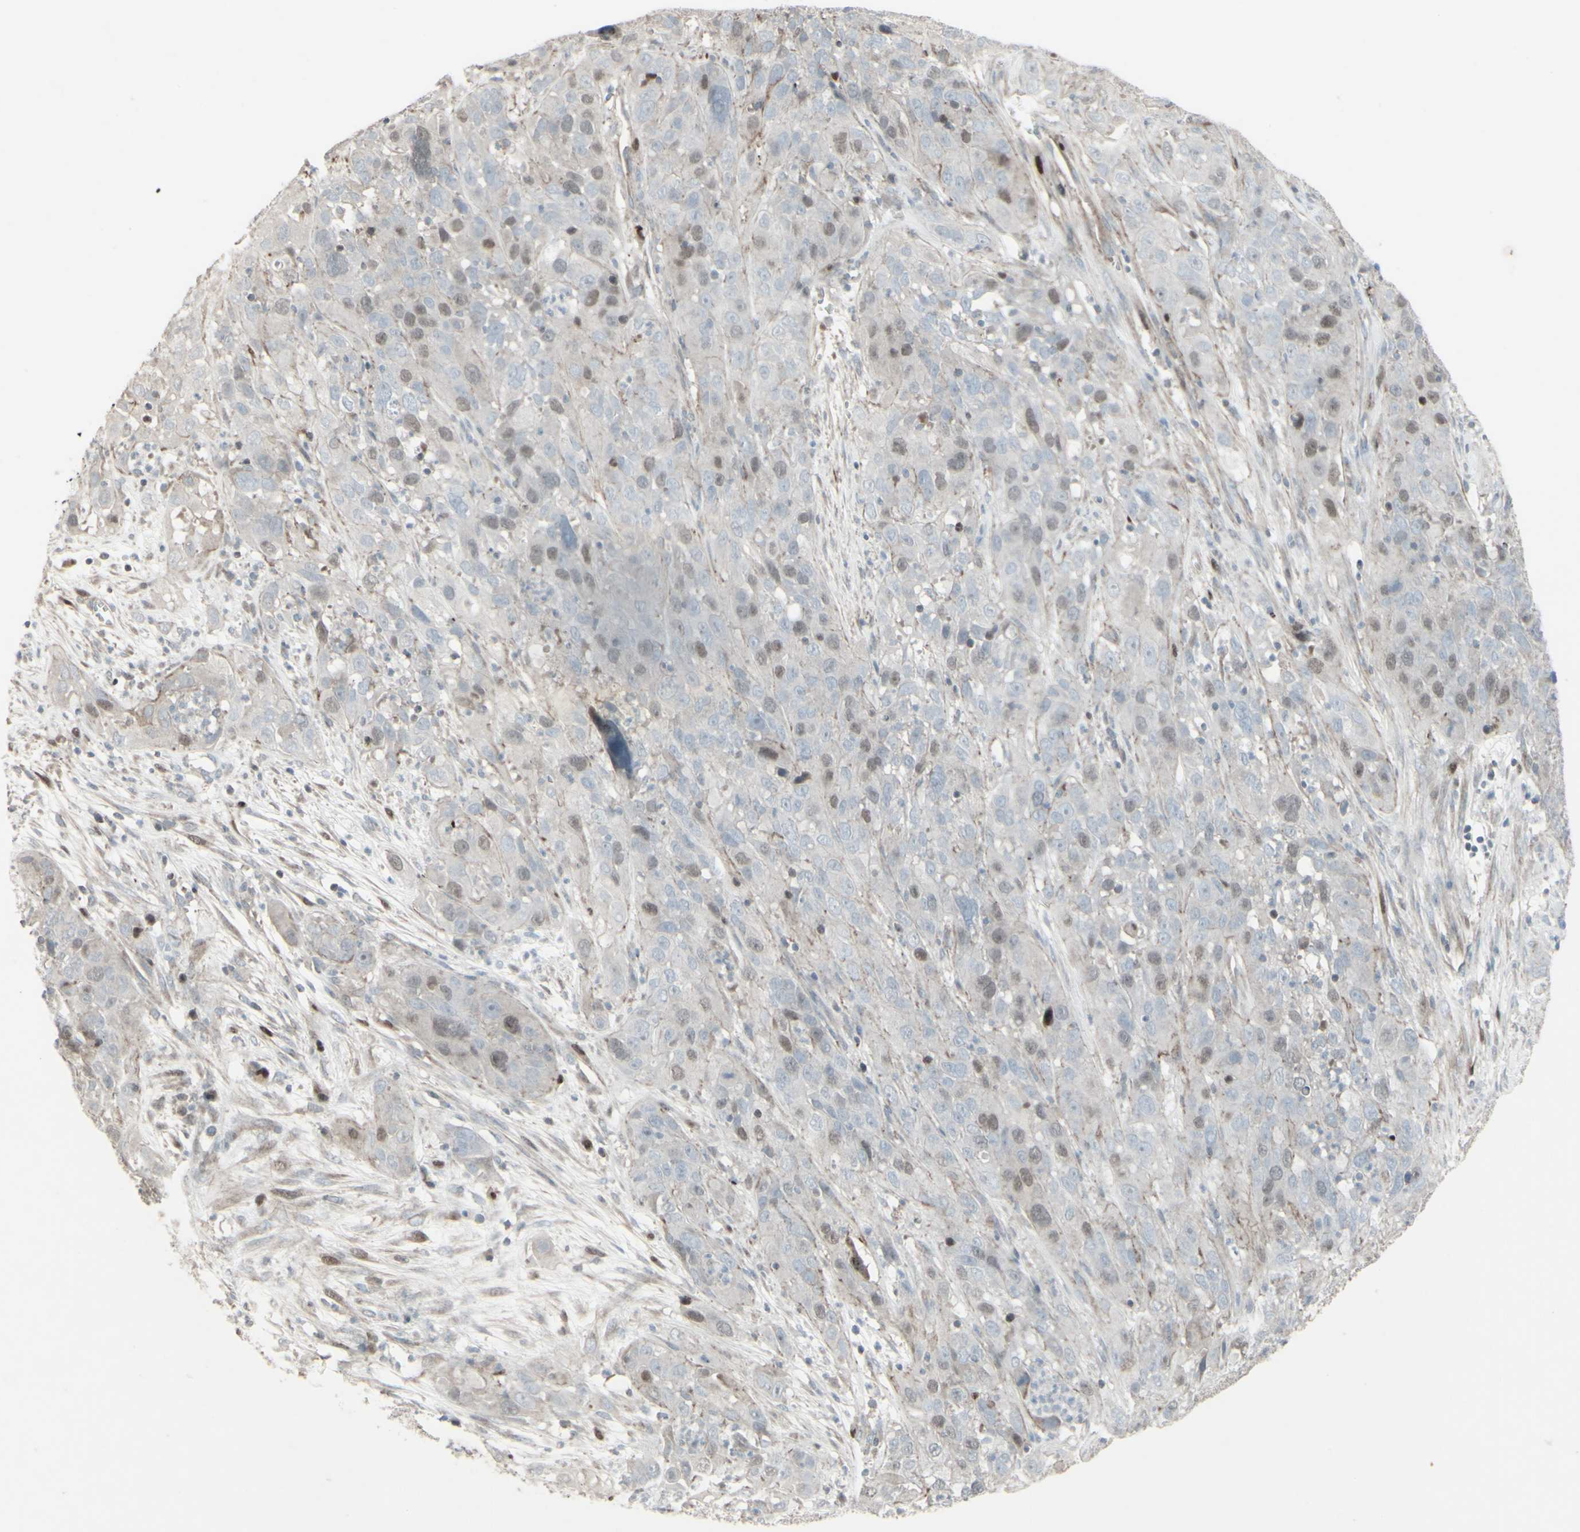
{"staining": {"intensity": "weak", "quantity": "<25%", "location": "nuclear"}, "tissue": "cervical cancer", "cell_type": "Tumor cells", "image_type": "cancer", "snomed": [{"axis": "morphology", "description": "Squamous cell carcinoma, NOS"}, {"axis": "topography", "description": "Cervix"}], "caption": "IHC micrograph of human squamous cell carcinoma (cervical) stained for a protein (brown), which shows no positivity in tumor cells. (Brightfield microscopy of DAB immunohistochemistry at high magnification).", "gene": "GMNN", "patient": {"sex": "female", "age": 32}}